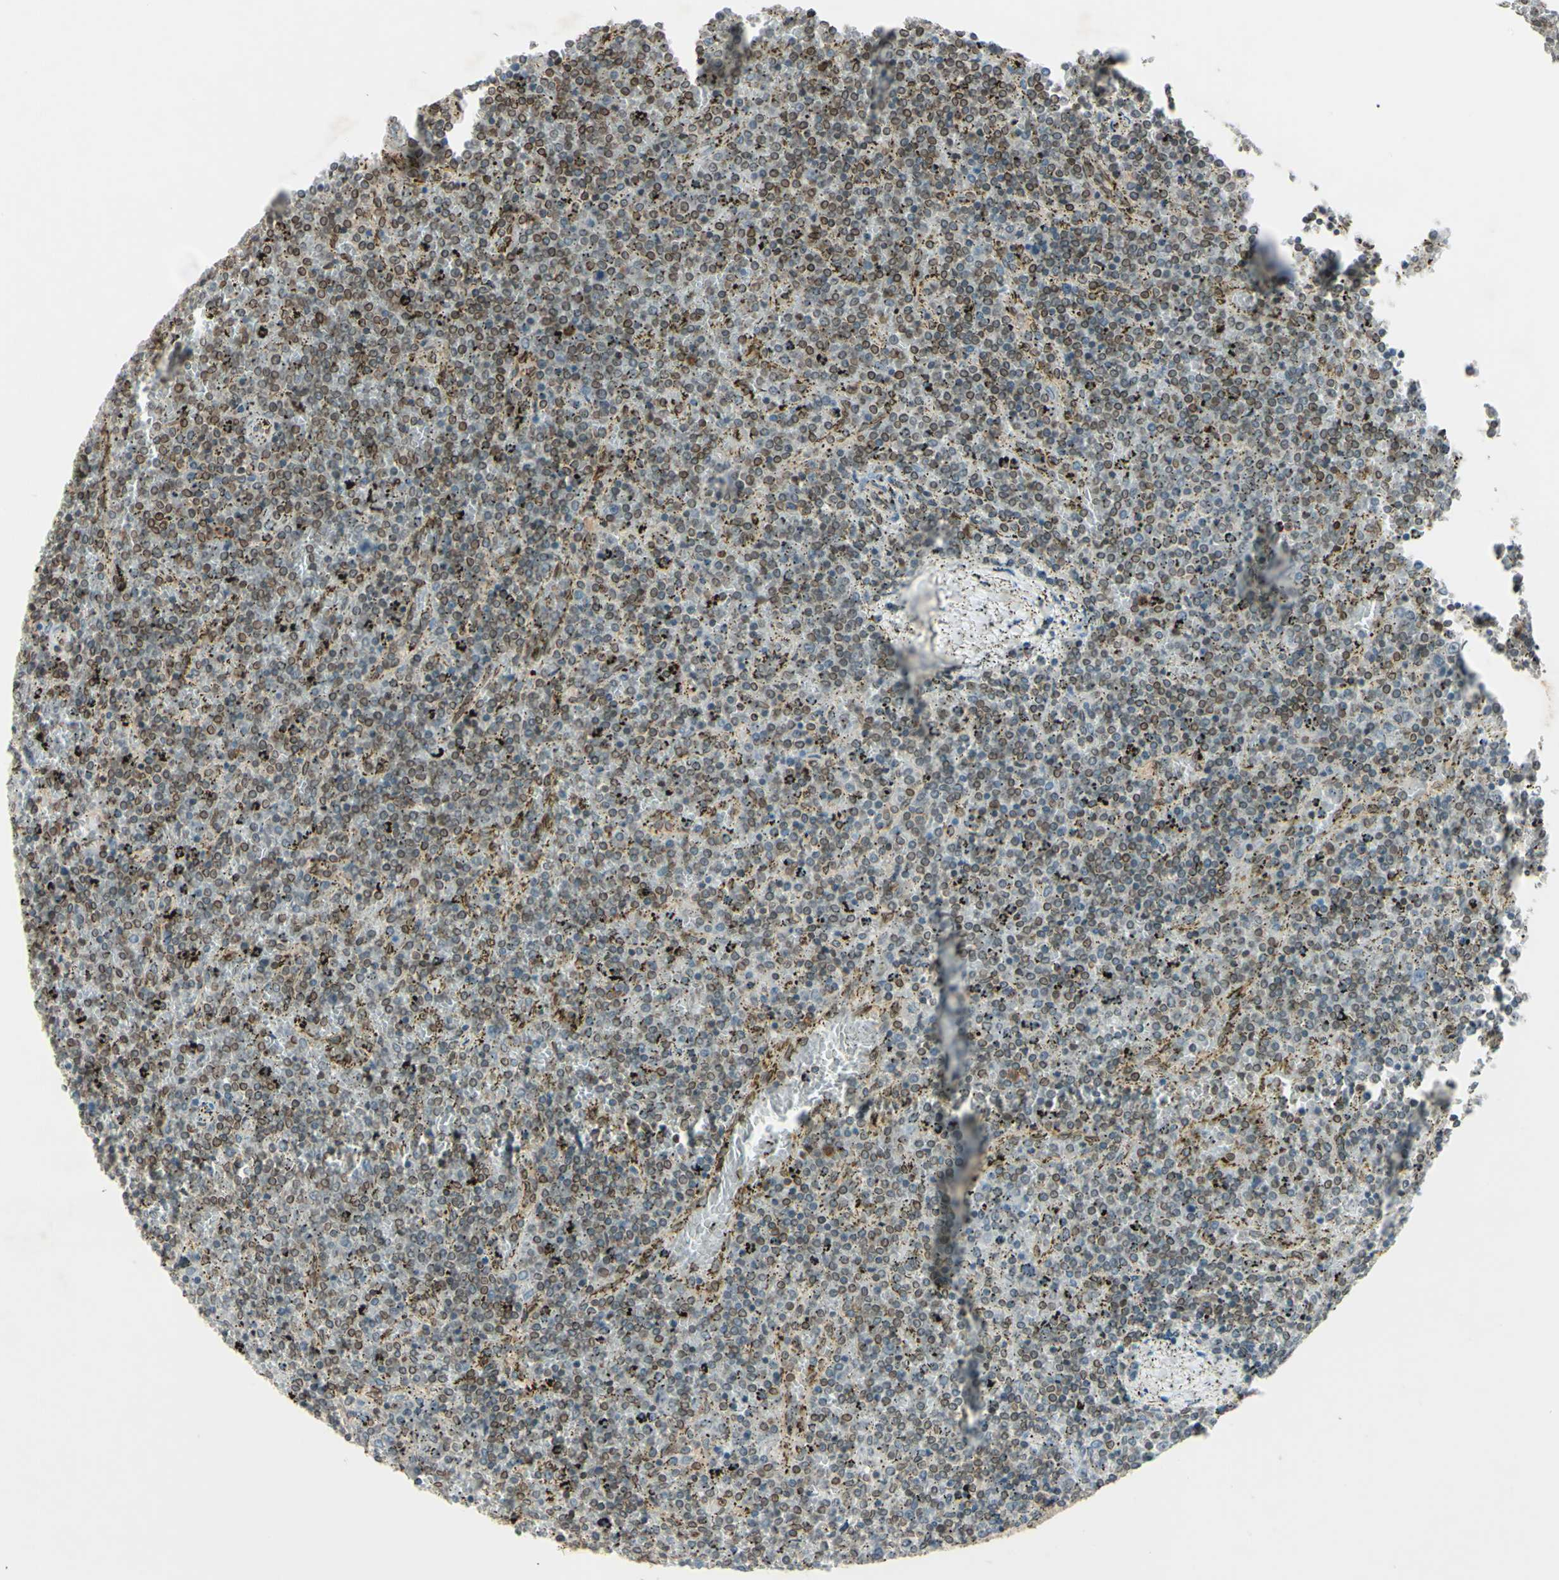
{"staining": {"intensity": "weak", "quantity": "25%-75%", "location": "nuclear"}, "tissue": "lymphoma", "cell_type": "Tumor cells", "image_type": "cancer", "snomed": [{"axis": "morphology", "description": "Malignant lymphoma, non-Hodgkin's type, Low grade"}, {"axis": "topography", "description": "Spleen"}], "caption": "Lymphoma was stained to show a protein in brown. There is low levels of weak nuclear expression in about 25%-75% of tumor cells.", "gene": "MLF2", "patient": {"sex": "female", "age": 77}}